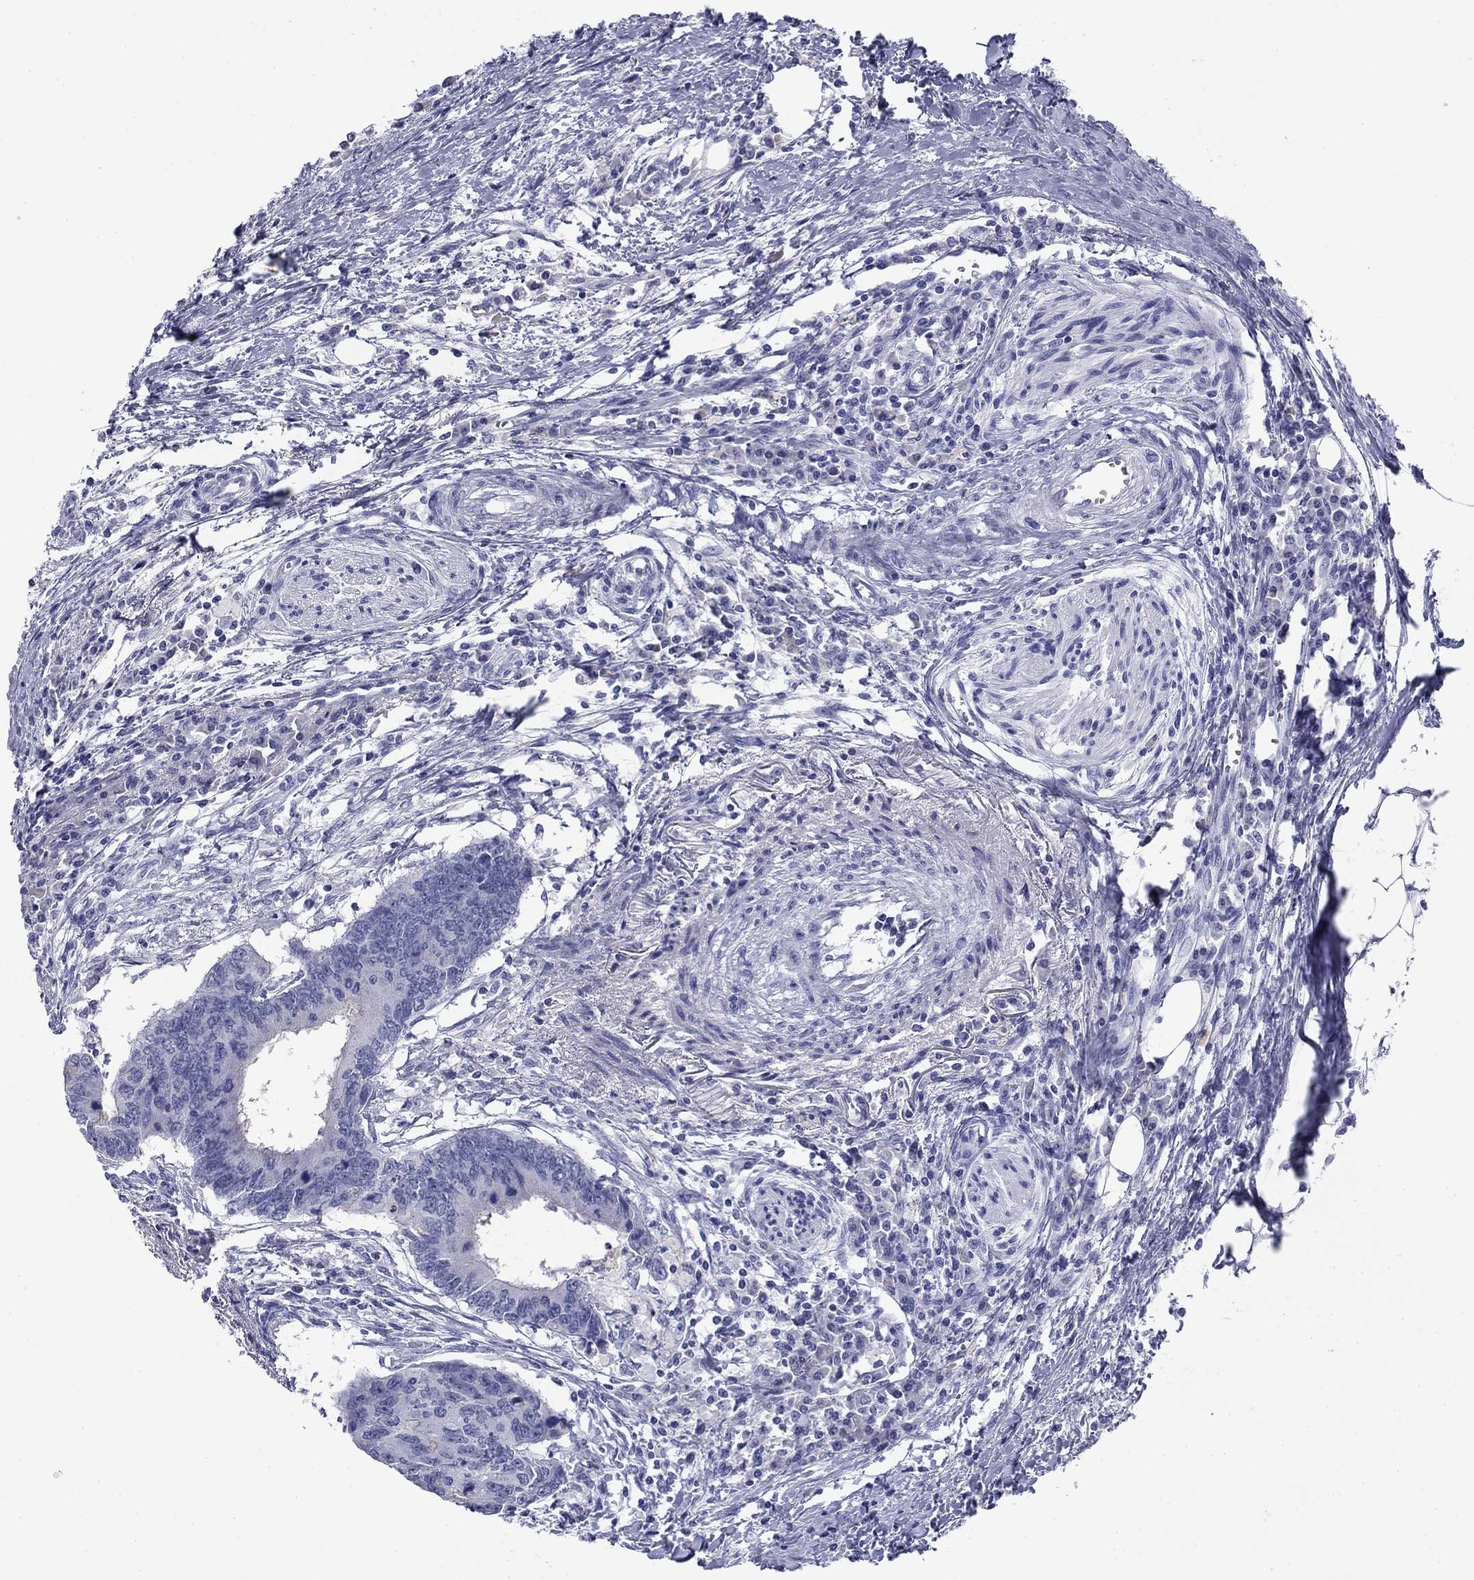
{"staining": {"intensity": "negative", "quantity": "none", "location": "none"}, "tissue": "colorectal cancer", "cell_type": "Tumor cells", "image_type": "cancer", "snomed": [{"axis": "morphology", "description": "Adenocarcinoma, NOS"}, {"axis": "topography", "description": "Colon"}], "caption": "Immunohistochemistry (IHC) histopathology image of neoplastic tissue: human colorectal cancer (adenocarcinoma) stained with DAB (3,3'-diaminobenzidine) demonstrates no significant protein staining in tumor cells.", "gene": "ABCC2", "patient": {"sex": "male", "age": 53}}